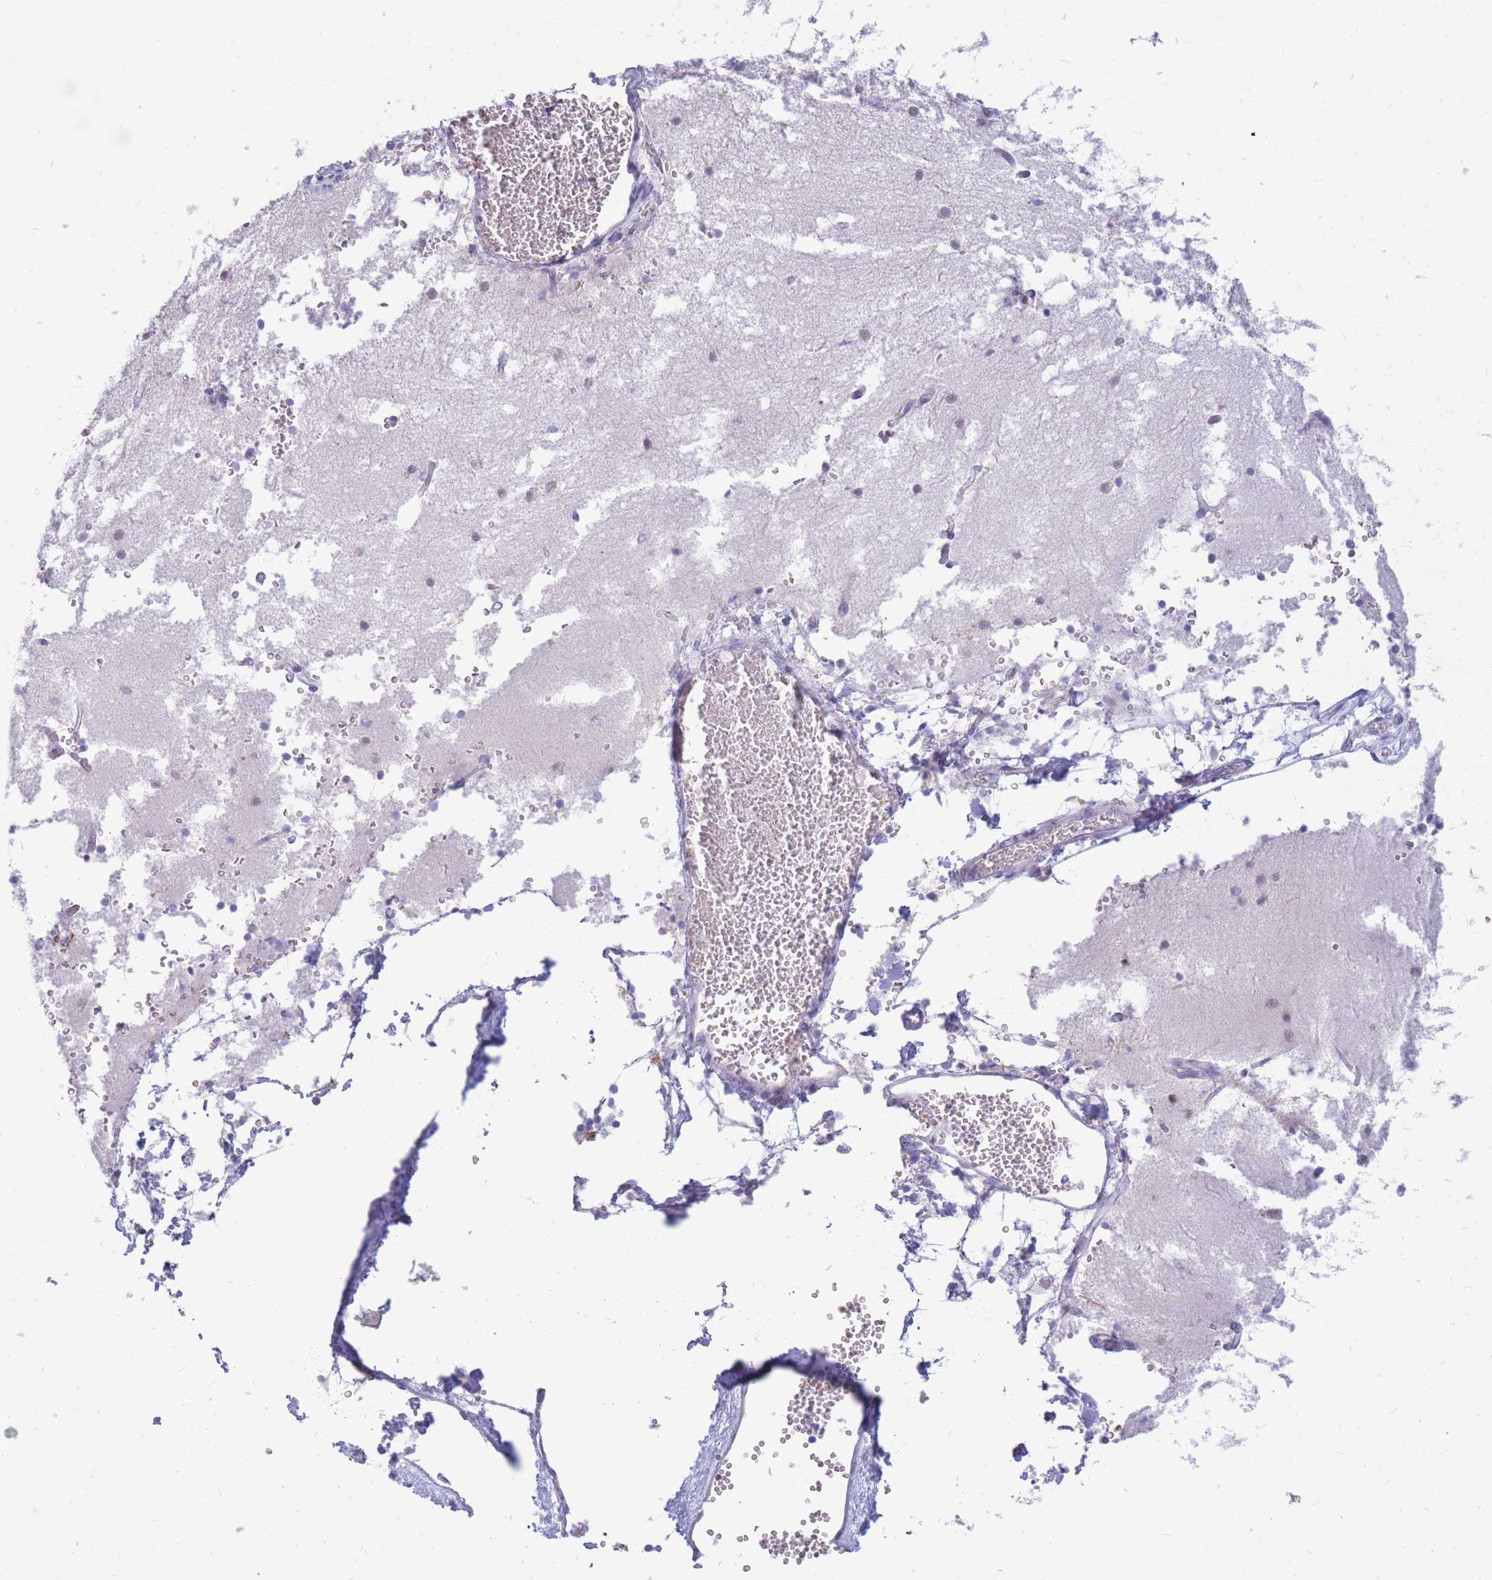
{"staining": {"intensity": "negative", "quantity": "none", "location": "none"}, "tissue": "cerebellum", "cell_type": "Cells in granular layer", "image_type": "normal", "snomed": [{"axis": "morphology", "description": "Normal tissue, NOS"}, {"axis": "topography", "description": "Cerebellum"}], "caption": "Benign cerebellum was stained to show a protein in brown. There is no significant staining in cells in granular layer. (Brightfield microscopy of DAB (3,3'-diaminobenzidine) immunohistochemistry (IHC) at high magnification).", "gene": "TPSAB1", "patient": {"sex": "male", "age": 54}}